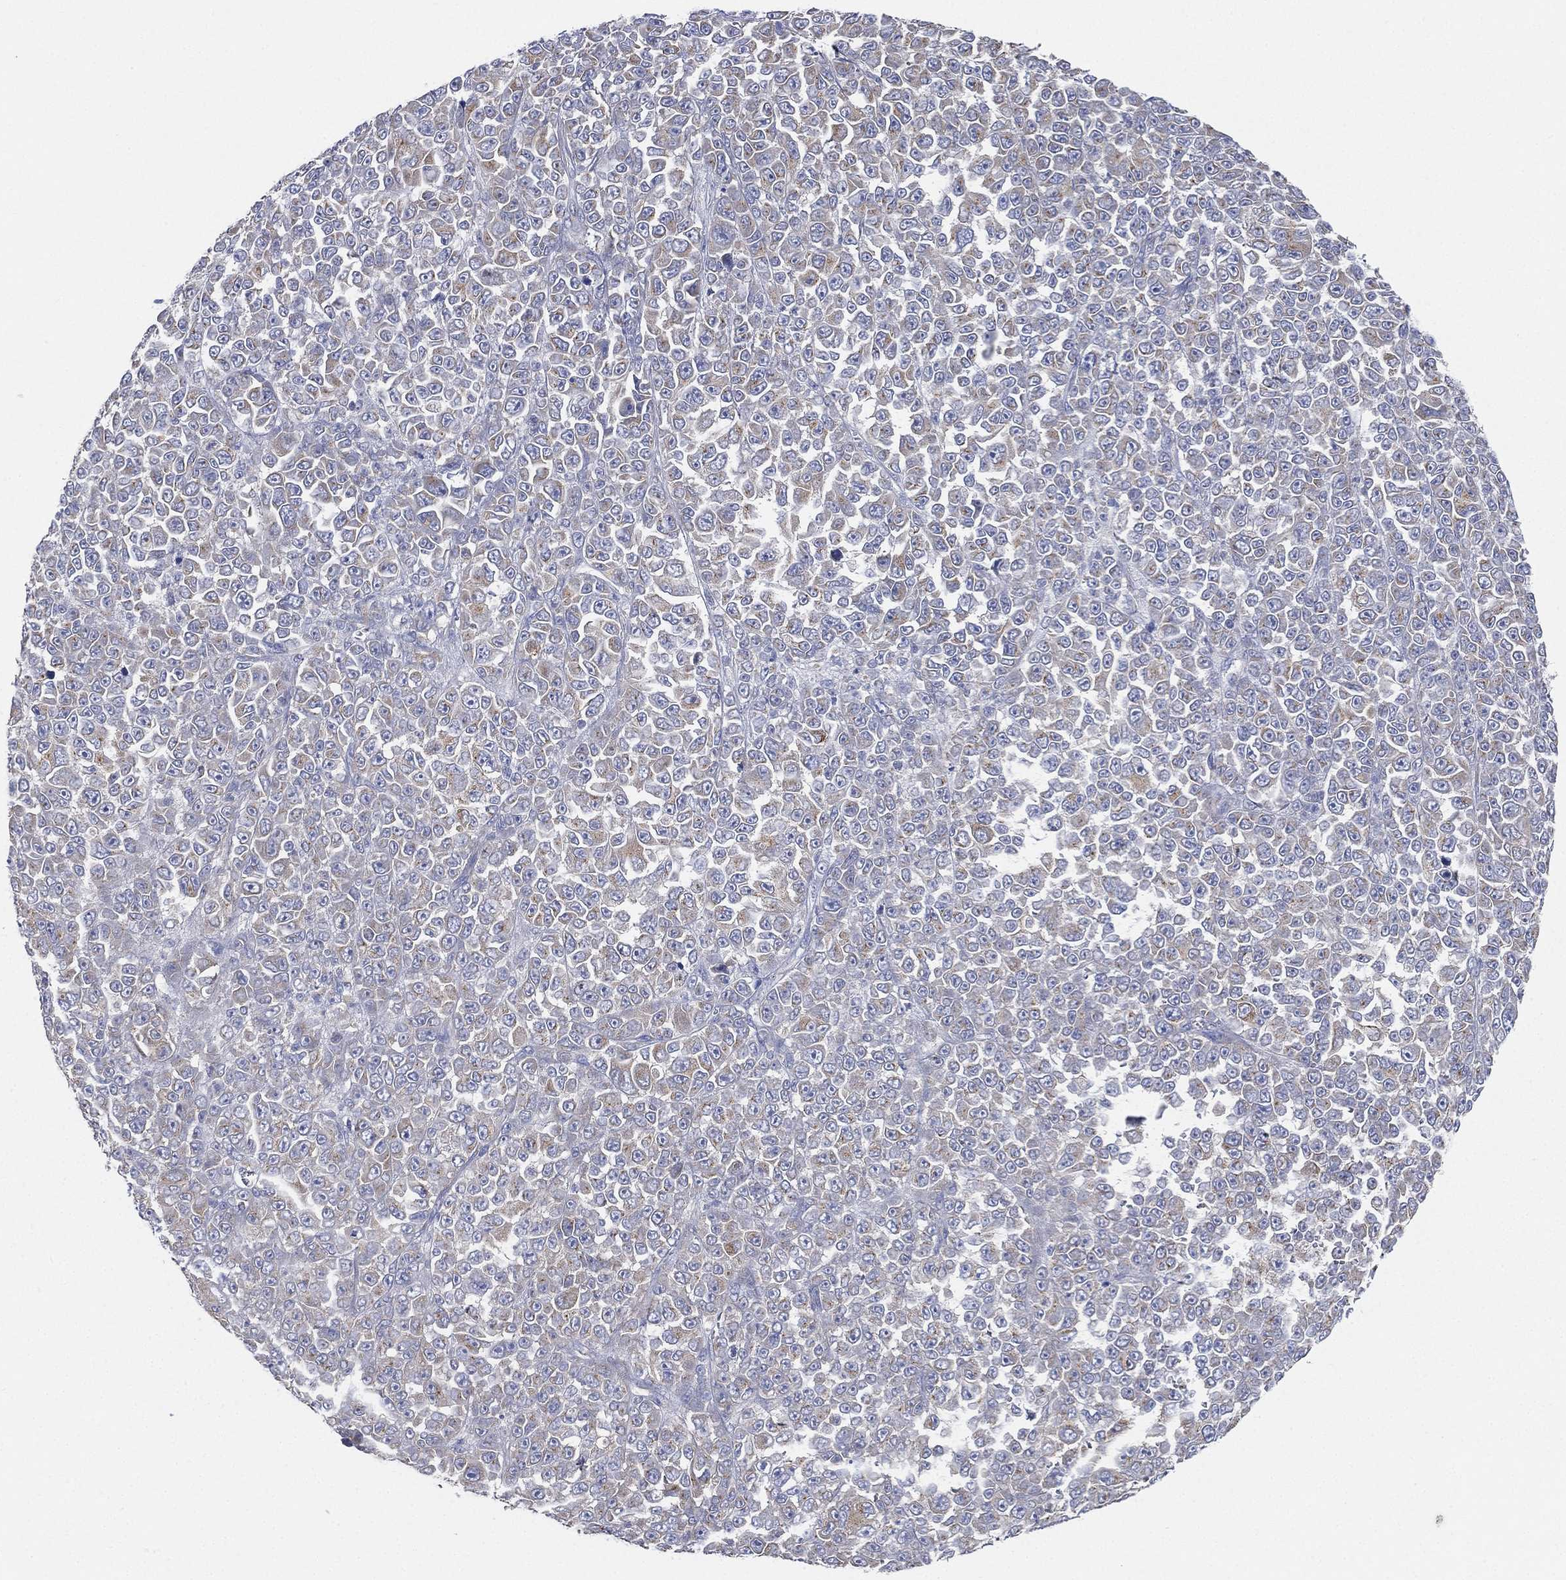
{"staining": {"intensity": "weak", "quantity": "<25%", "location": "cytoplasmic/membranous"}, "tissue": "melanoma", "cell_type": "Tumor cells", "image_type": "cancer", "snomed": [{"axis": "morphology", "description": "Malignant melanoma, NOS"}, {"axis": "topography", "description": "Skin"}], "caption": "A high-resolution histopathology image shows IHC staining of melanoma, which demonstrates no significant positivity in tumor cells. (DAB IHC visualized using brightfield microscopy, high magnification).", "gene": "ATP8A2", "patient": {"sex": "female", "age": 95}}